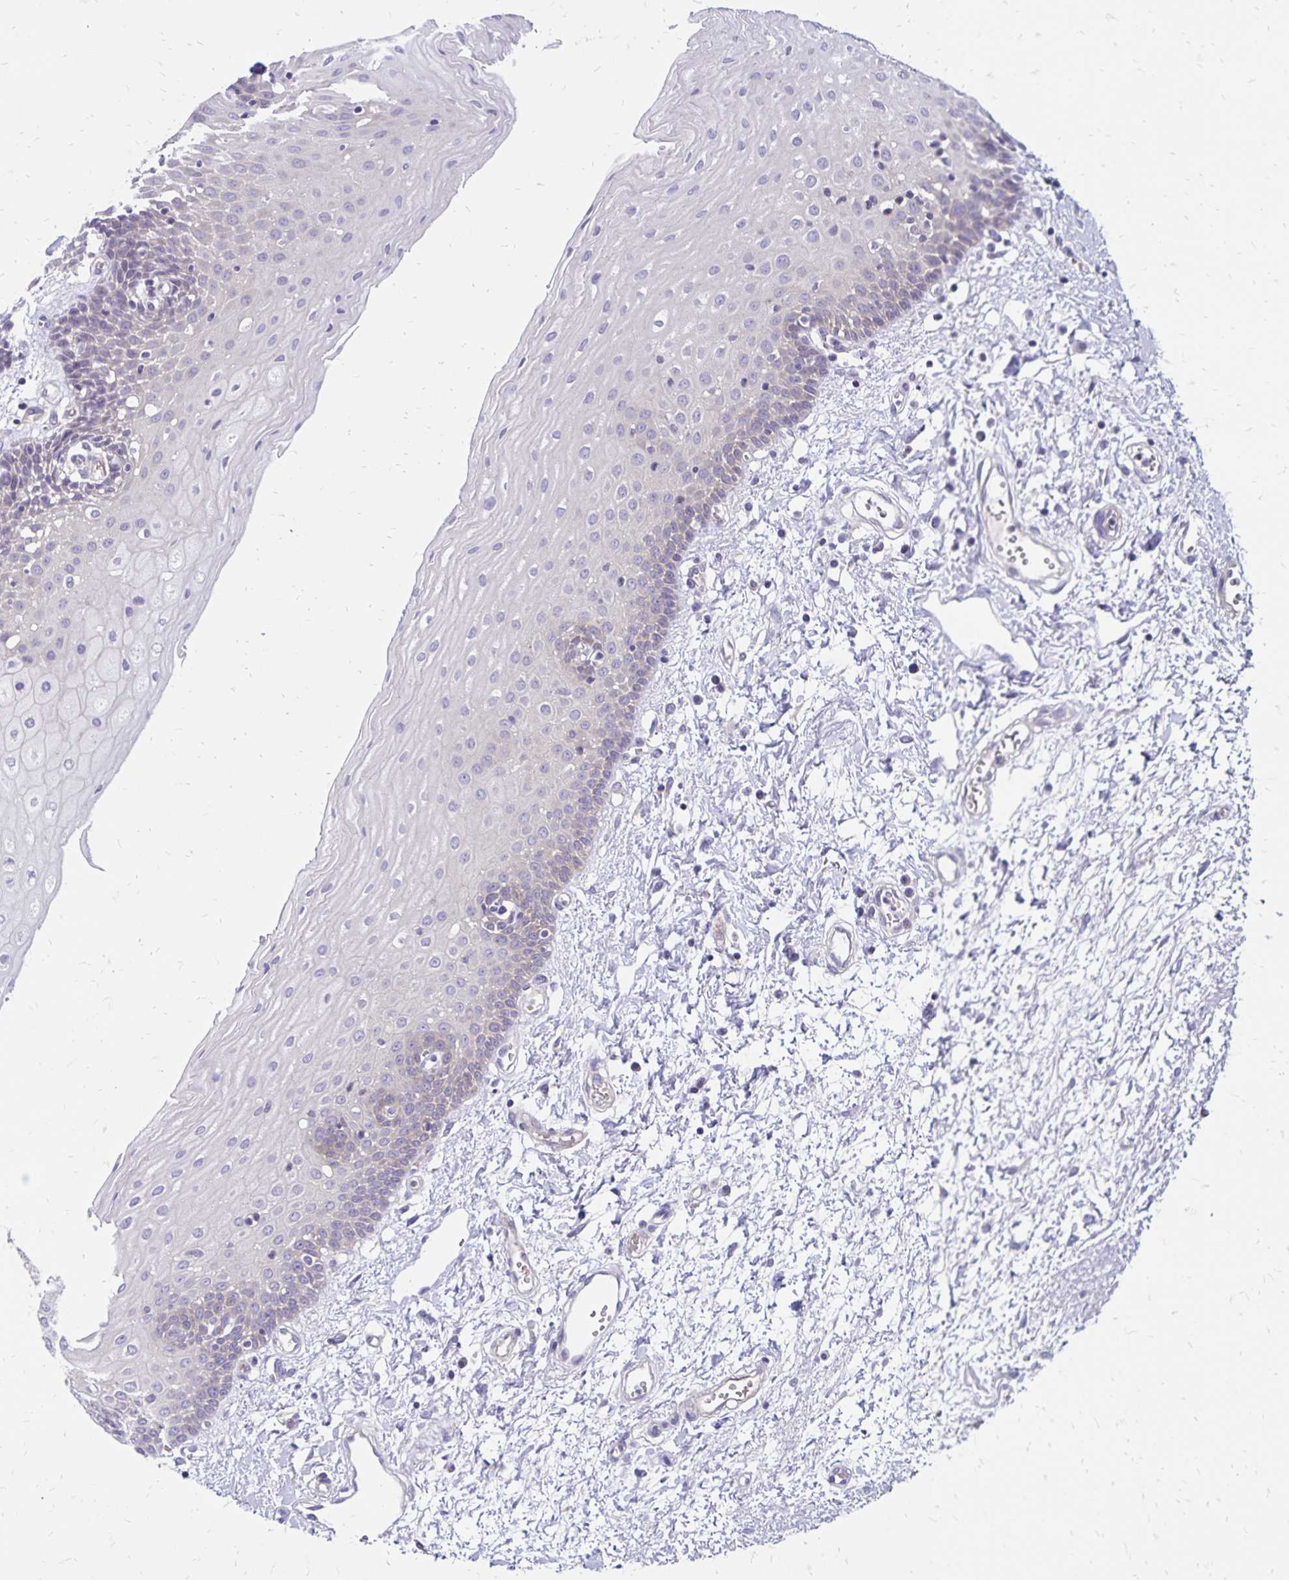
{"staining": {"intensity": "negative", "quantity": "none", "location": "none"}, "tissue": "oral mucosa", "cell_type": "Squamous epithelial cells", "image_type": "normal", "snomed": [{"axis": "morphology", "description": "Normal tissue, NOS"}, {"axis": "topography", "description": "Oral tissue"}], "caption": "Immunohistochemical staining of benign oral mucosa reveals no significant positivity in squamous epithelial cells.", "gene": "FSD1", "patient": {"sex": "female", "age": 43}}